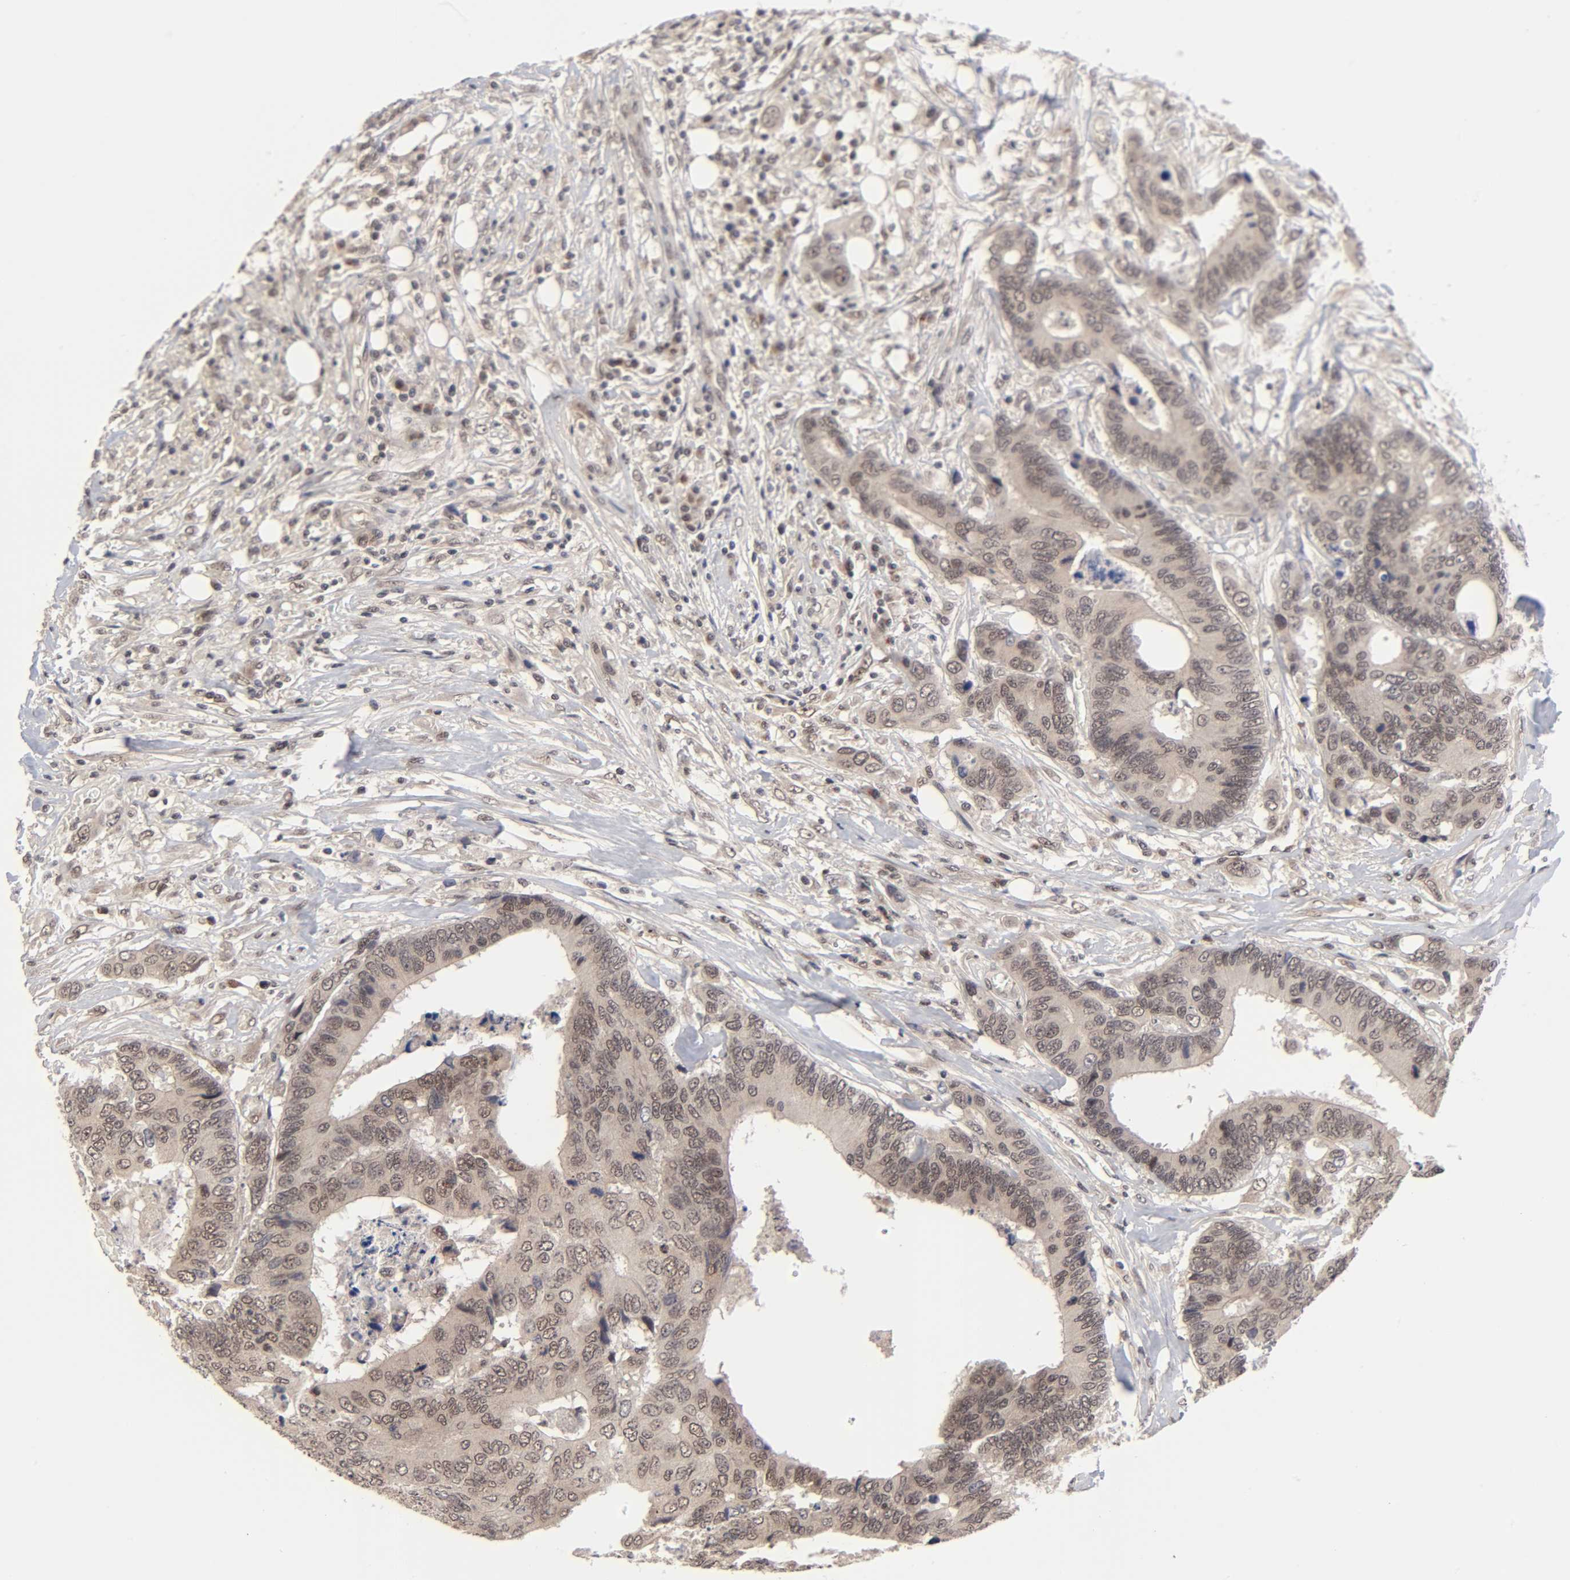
{"staining": {"intensity": "moderate", "quantity": ">75%", "location": "cytoplasmic/membranous,nuclear"}, "tissue": "colorectal cancer", "cell_type": "Tumor cells", "image_type": "cancer", "snomed": [{"axis": "morphology", "description": "Adenocarcinoma, NOS"}, {"axis": "topography", "description": "Rectum"}], "caption": "Brown immunohistochemical staining in human adenocarcinoma (colorectal) reveals moderate cytoplasmic/membranous and nuclear staining in about >75% of tumor cells.", "gene": "EP300", "patient": {"sex": "male", "age": 55}}